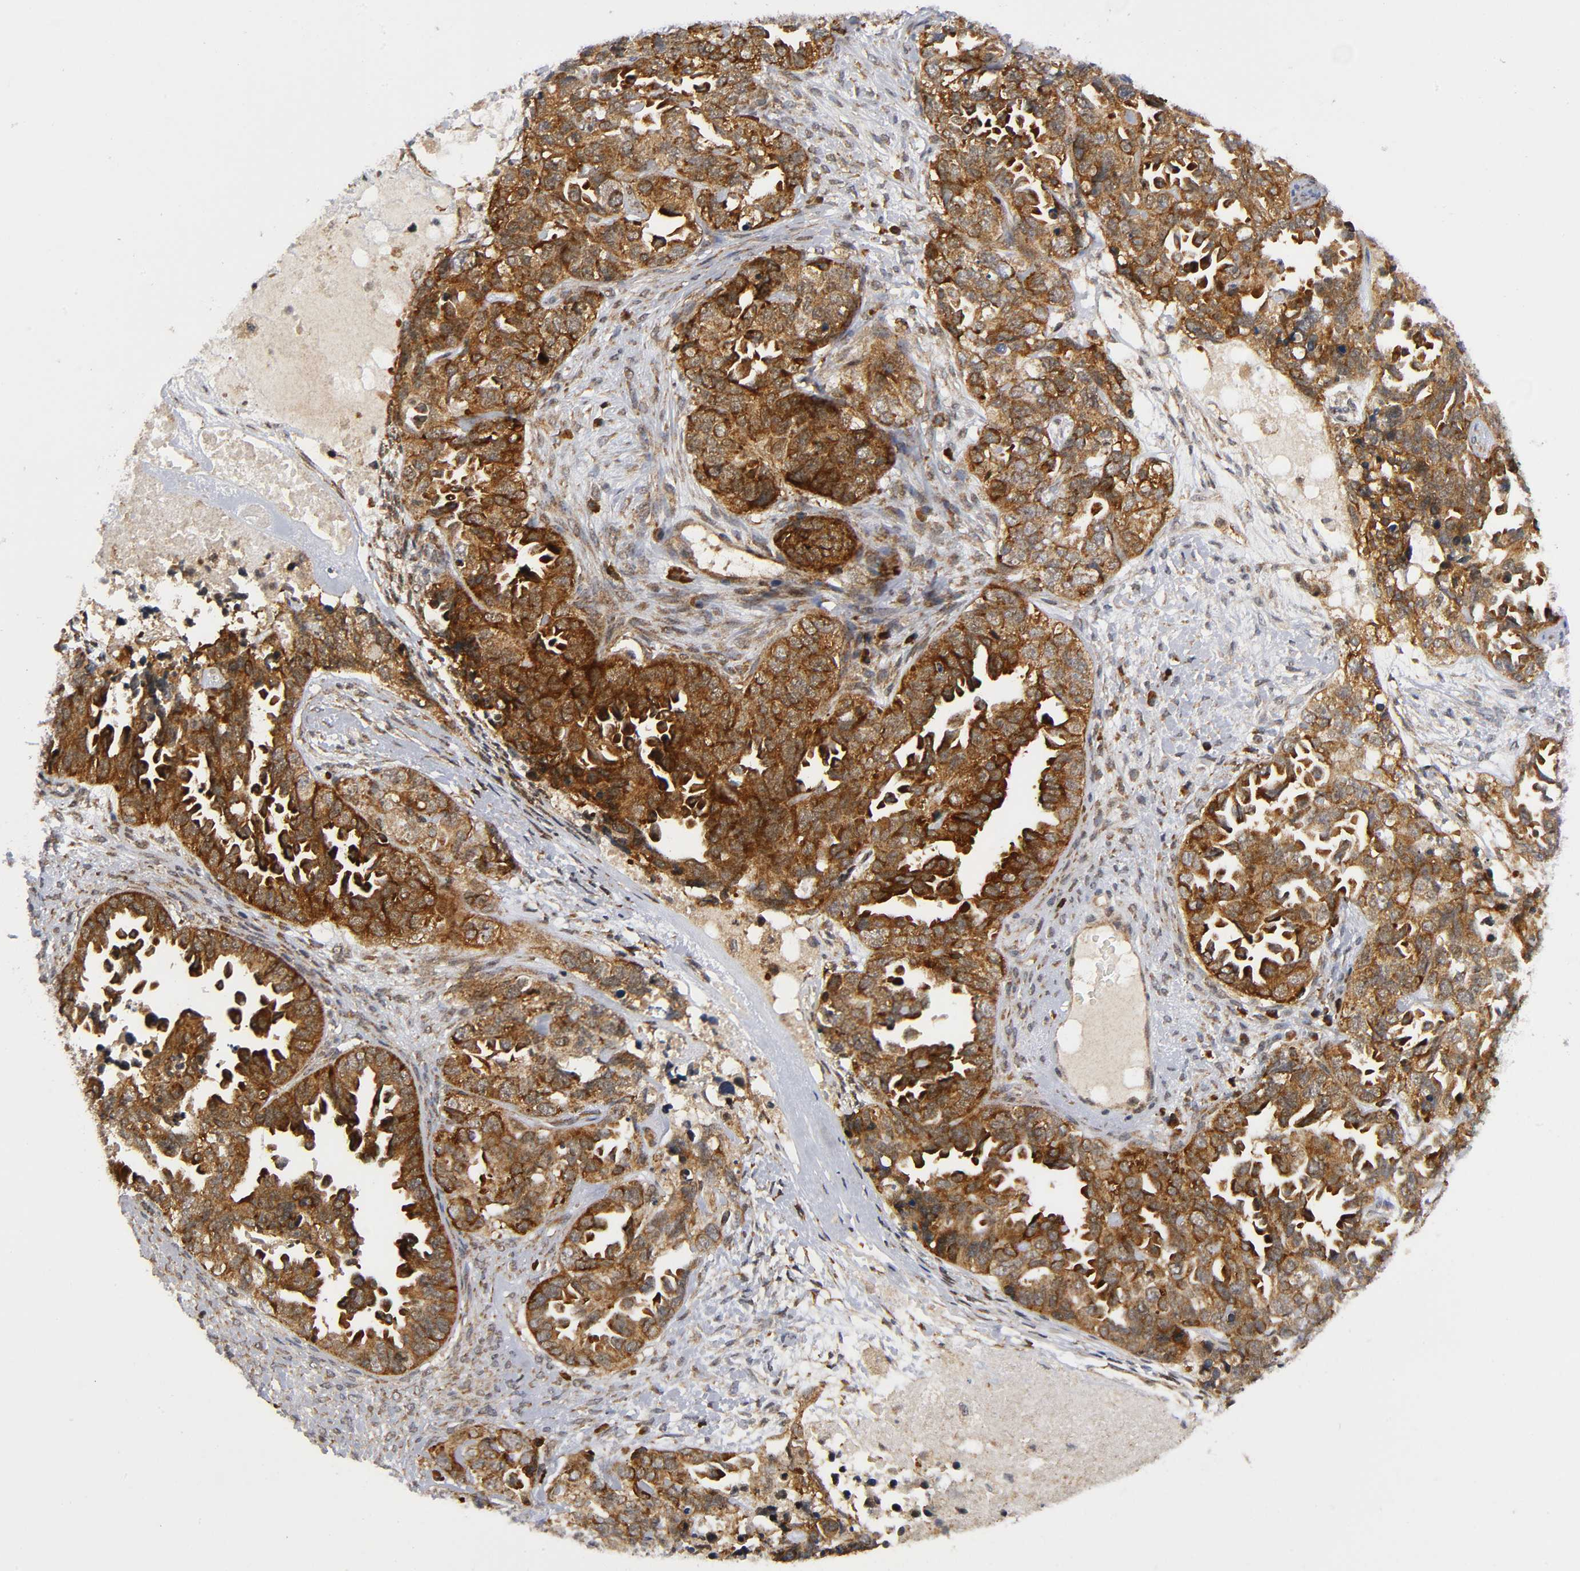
{"staining": {"intensity": "strong", "quantity": ">75%", "location": "cytoplasmic/membranous"}, "tissue": "ovarian cancer", "cell_type": "Tumor cells", "image_type": "cancer", "snomed": [{"axis": "morphology", "description": "Cystadenocarcinoma, serous, NOS"}, {"axis": "topography", "description": "Ovary"}], "caption": "This is an image of immunohistochemistry (IHC) staining of serous cystadenocarcinoma (ovarian), which shows strong staining in the cytoplasmic/membranous of tumor cells.", "gene": "EIF5", "patient": {"sex": "female", "age": 82}}